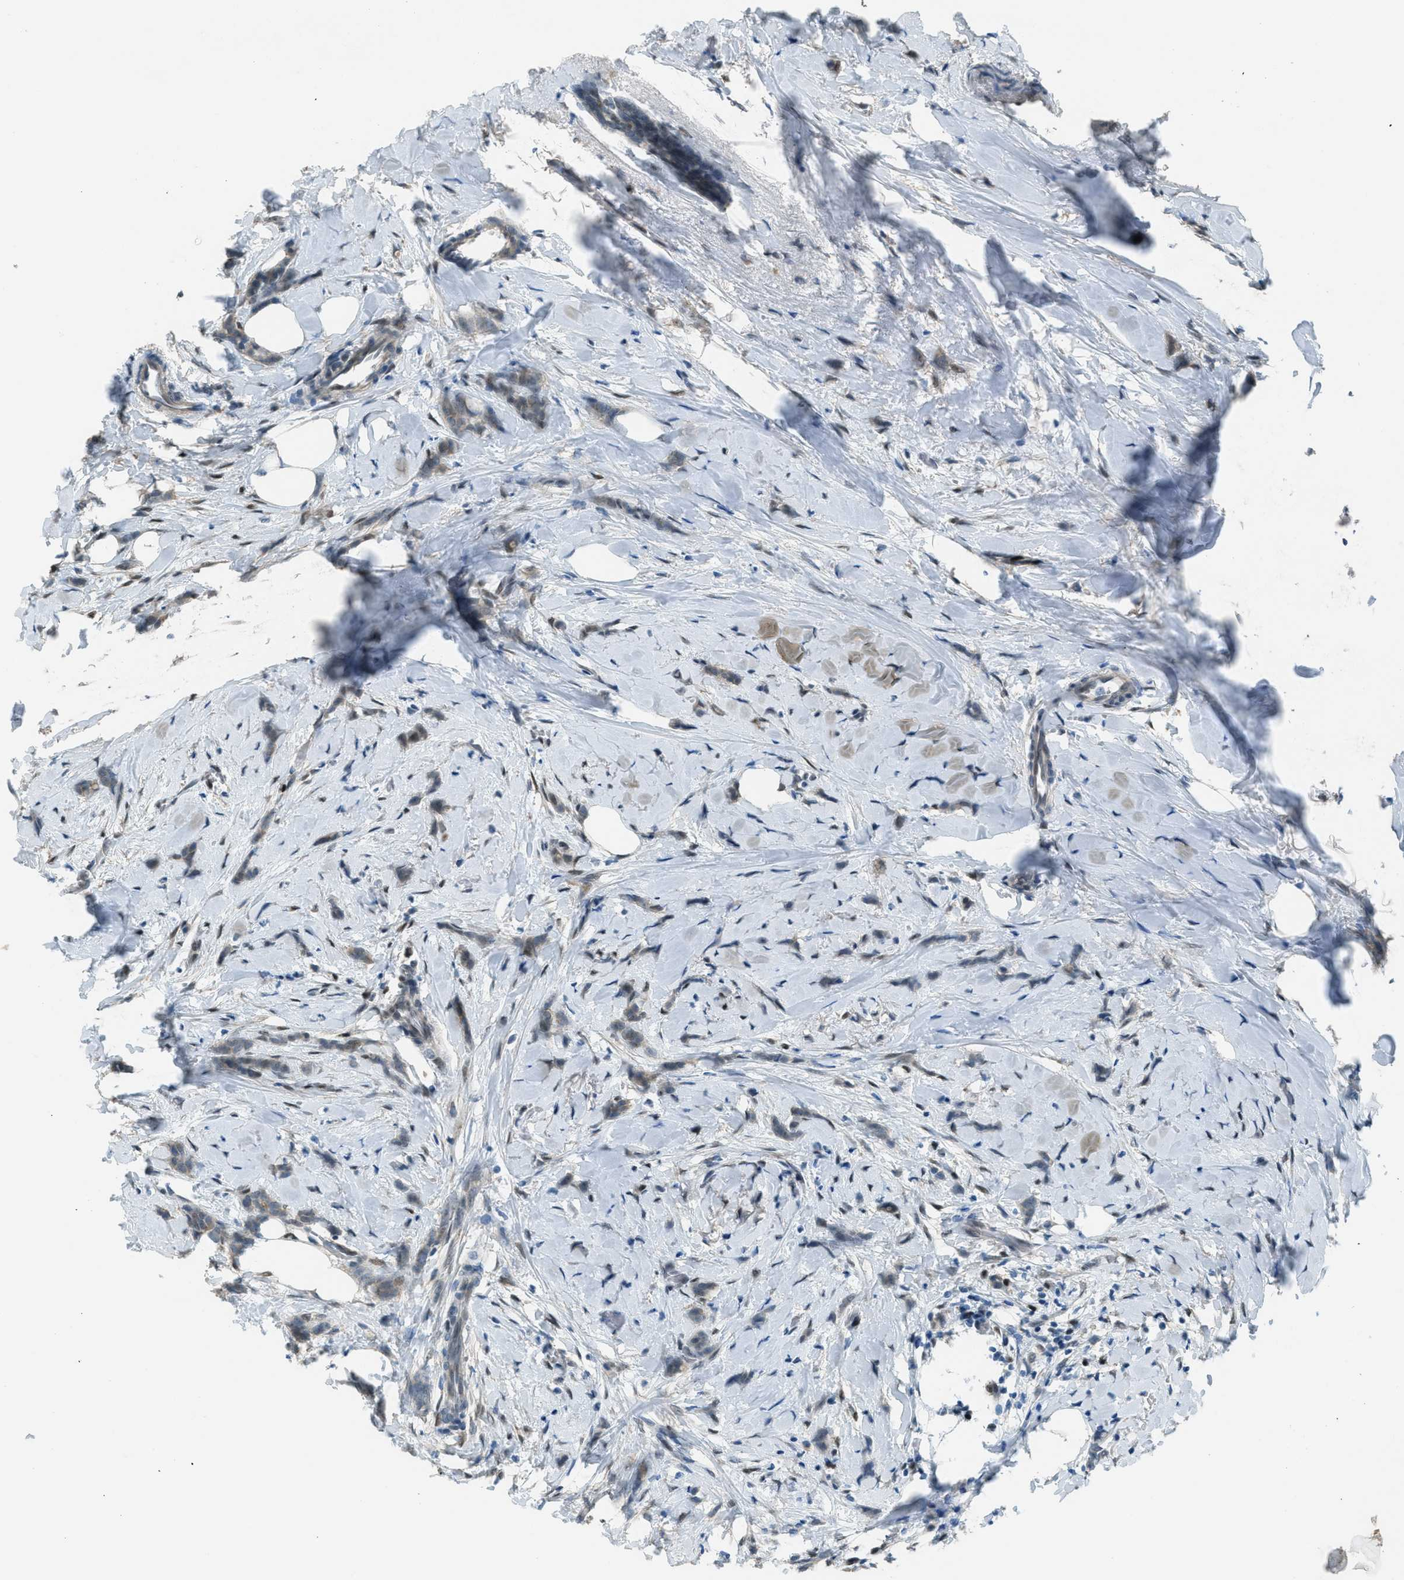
{"staining": {"intensity": "weak", "quantity": ">75%", "location": "cytoplasmic/membranous"}, "tissue": "breast cancer", "cell_type": "Tumor cells", "image_type": "cancer", "snomed": [{"axis": "morphology", "description": "Lobular carcinoma, in situ"}, {"axis": "morphology", "description": "Lobular carcinoma"}, {"axis": "topography", "description": "Breast"}], "caption": "Immunohistochemical staining of human lobular carcinoma in situ (breast) displays low levels of weak cytoplasmic/membranous protein staining in approximately >75% of tumor cells.", "gene": "TCF3", "patient": {"sex": "female", "age": 41}}